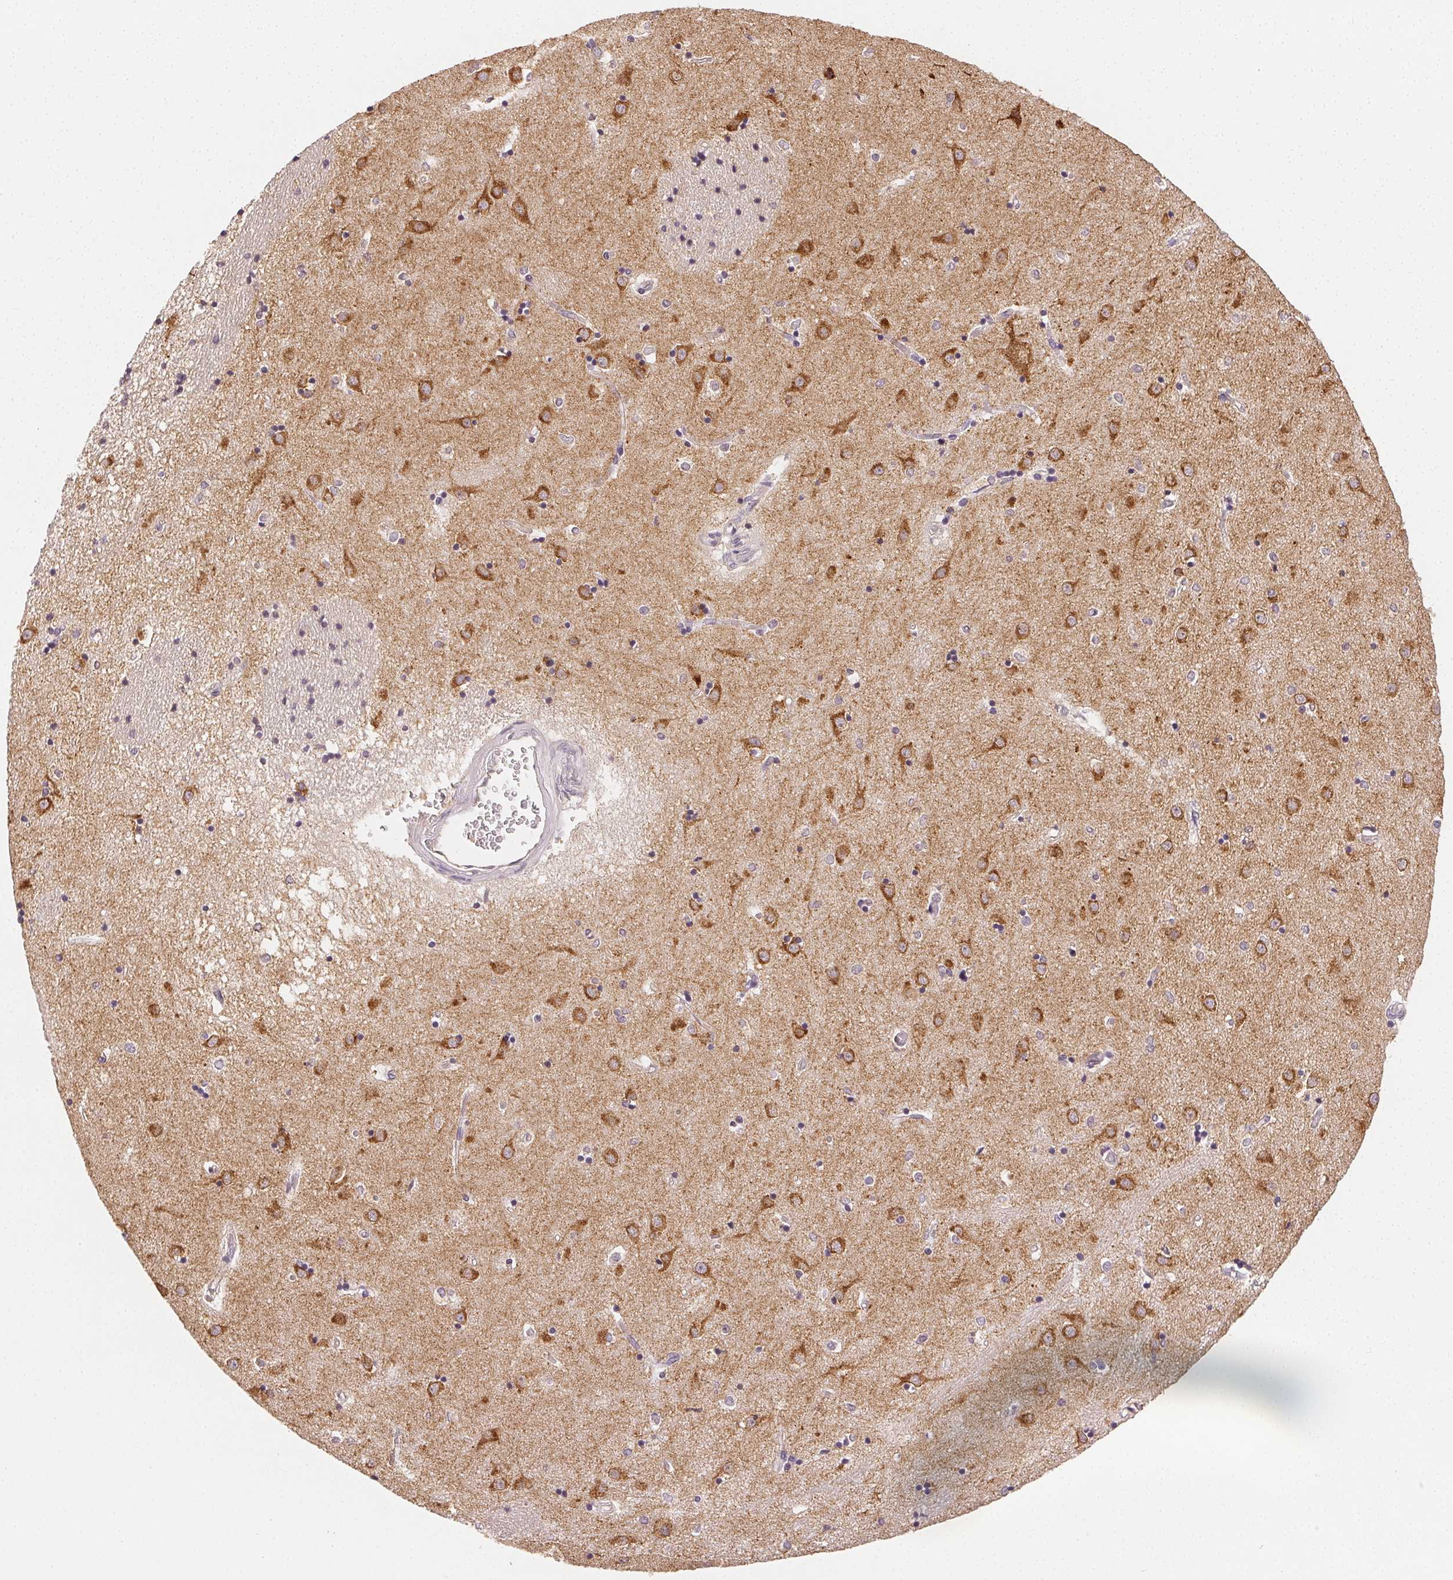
{"staining": {"intensity": "moderate", "quantity": "25%-75%", "location": "cytoplasmic/membranous"}, "tissue": "caudate", "cell_type": "Glial cells", "image_type": "normal", "snomed": [{"axis": "morphology", "description": "Normal tissue, NOS"}, {"axis": "topography", "description": "Lateral ventricle wall"}], "caption": "Glial cells show medium levels of moderate cytoplasmic/membranous staining in approximately 25%-75% of cells in unremarkable human caudate.", "gene": "SEZ6L2", "patient": {"sex": "male", "age": 54}}